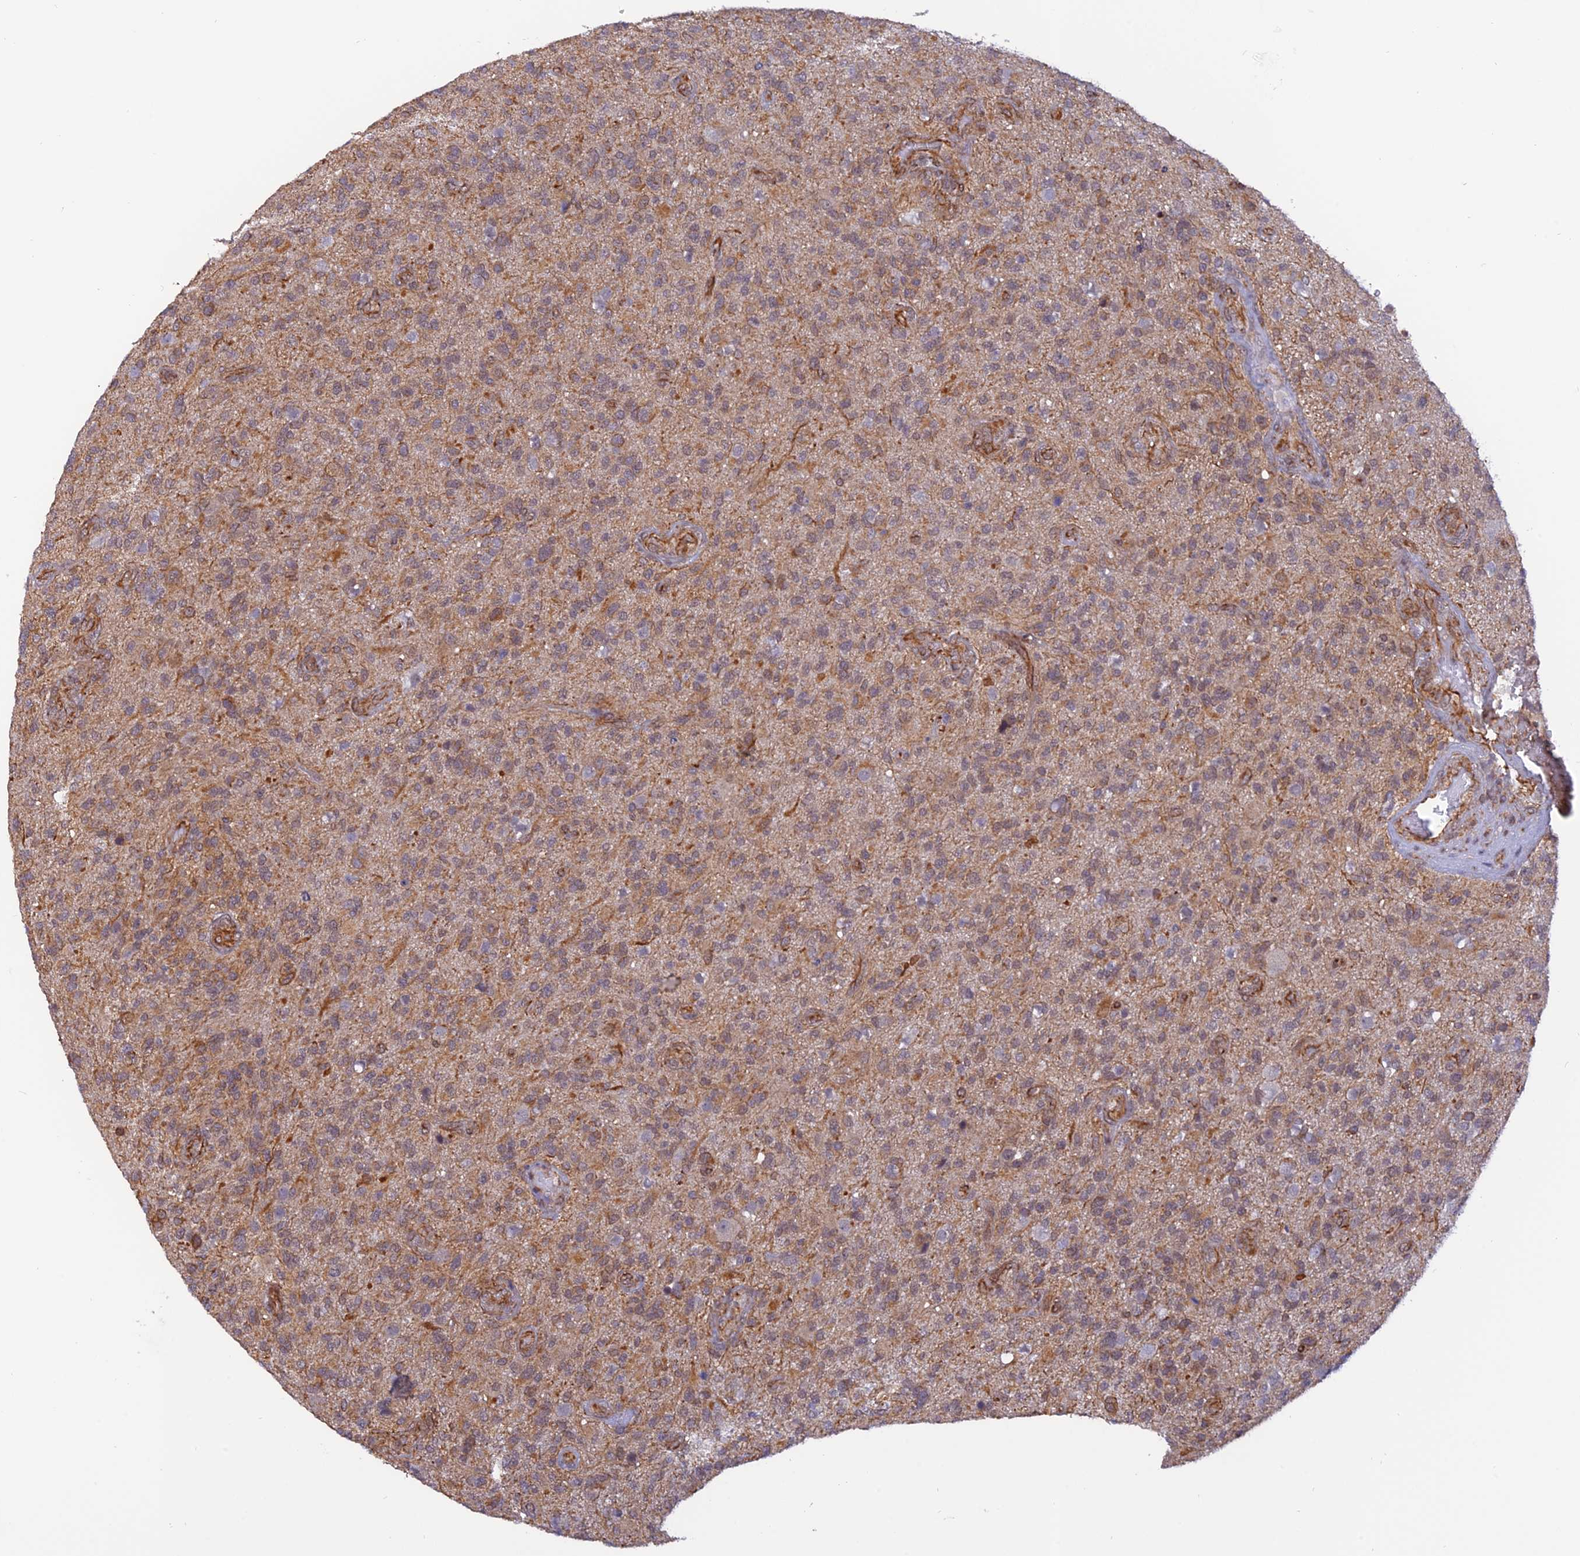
{"staining": {"intensity": "weak", "quantity": "25%-75%", "location": "cytoplasmic/membranous,nuclear"}, "tissue": "glioma", "cell_type": "Tumor cells", "image_type": "cancer", "snomed": [{"axis": "morphology", "description": "Glioma, malignant, High grade"}, {"axis": "topography", "description": "Brain"}], "caption": "High-power microscopy captured an immunohistochemistry photomicrograph of malignant glioma (high-grade), revealing weak cytoplasmic/membranous and nuclear expression in approximately 25%-75% of tumor cells.", "gene": "PAGR1", "patient": {"sex": "male", "age": 47}}